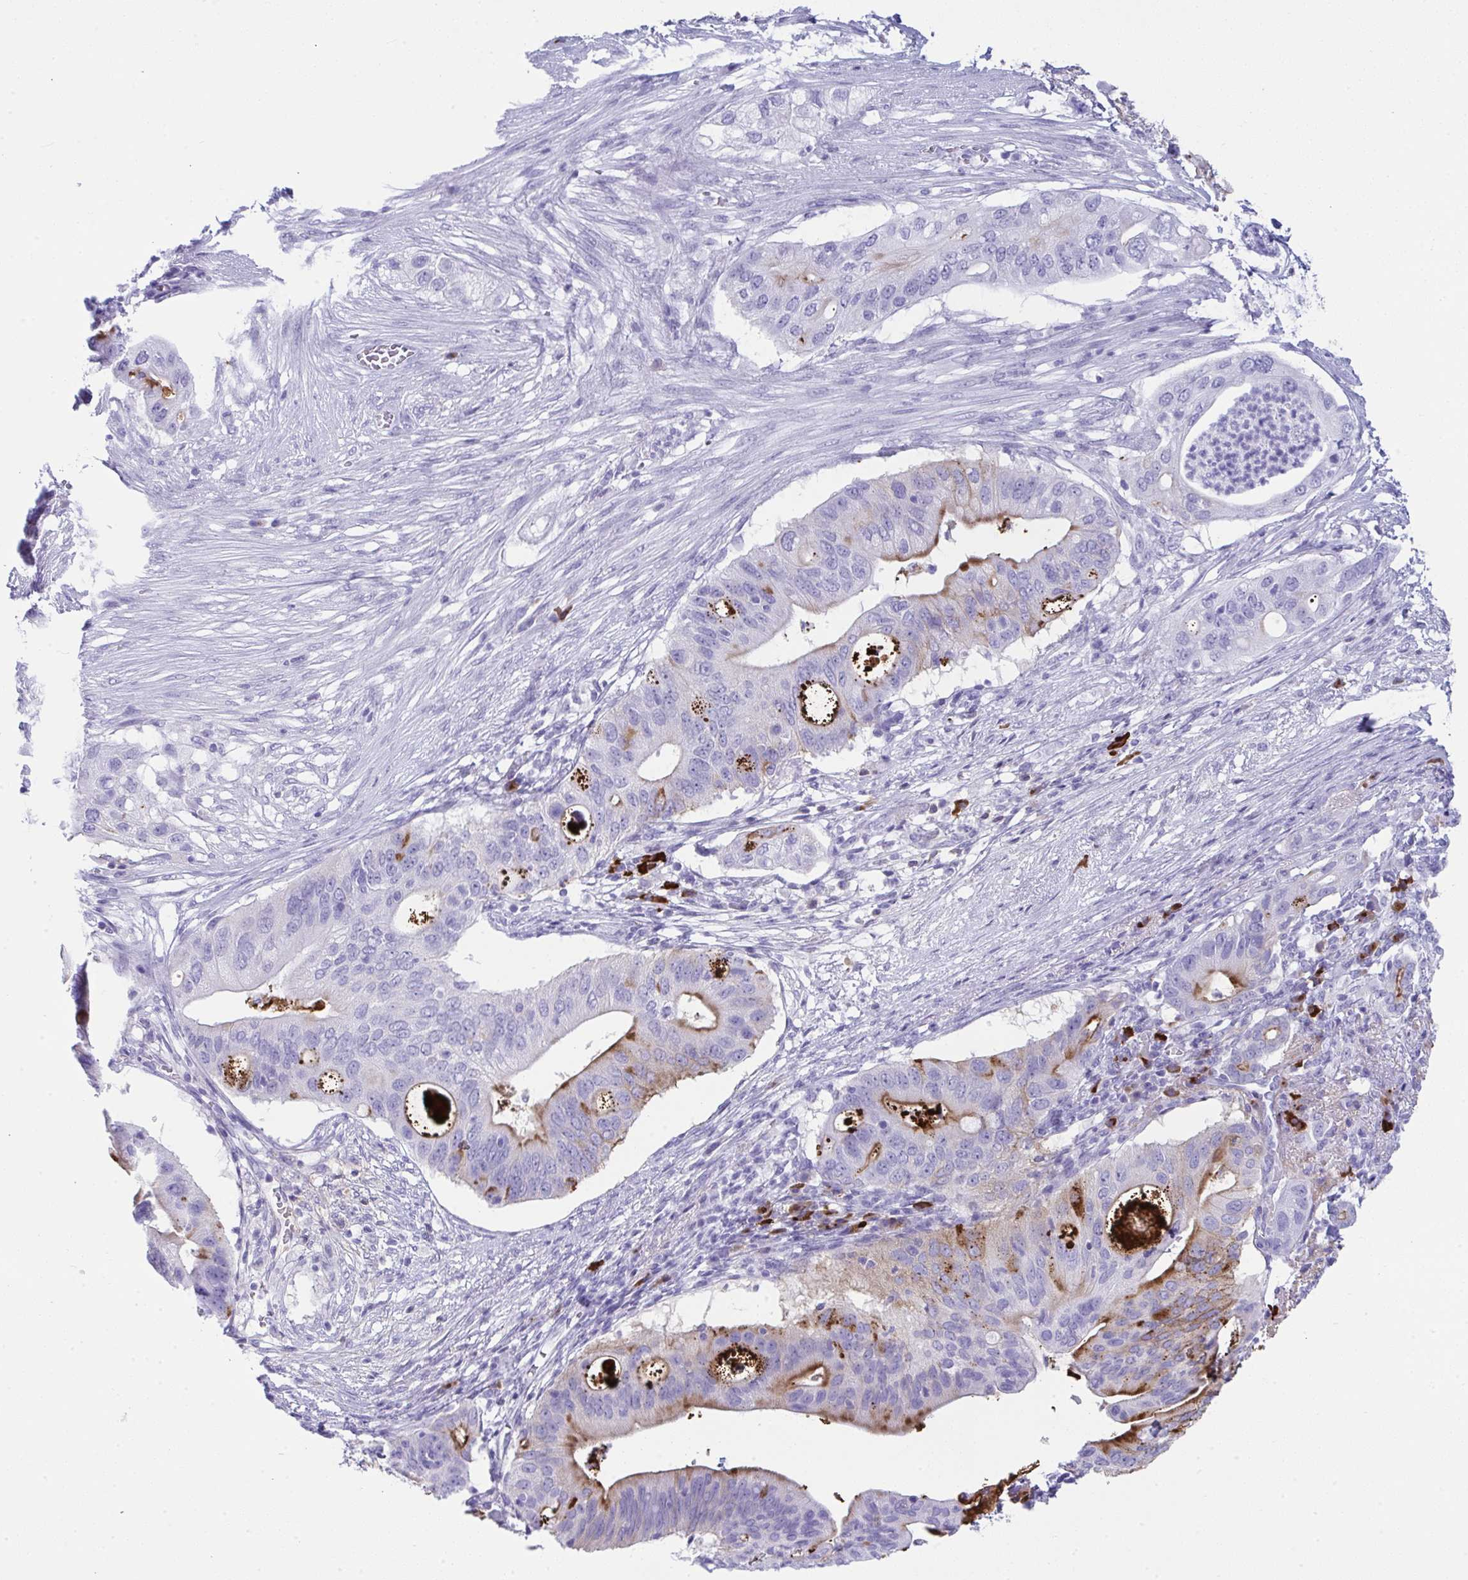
{"staining": {"intensity": "moderate", "quantity": "<25%", "location": "cytoplasmic/membranous"}, "tissue": "pancreatic cancer", "cell_type": "Tumor cells", "image_type": "cancer", "snomed": [{"axis": "morphology", "description": "Adenocarcinoma, NOS"}, {"axis": "topography", "description": "Pancreas"}], "caption": "An IHC micrograph of tumor tissue is shown. Protein staining in brown highlights moderate cytoplasmic/membranous positivity in pancreatic cancer within tumor cells.", "gene": "JCHAIN", "patient": {"sex": "female", "age": 72}}